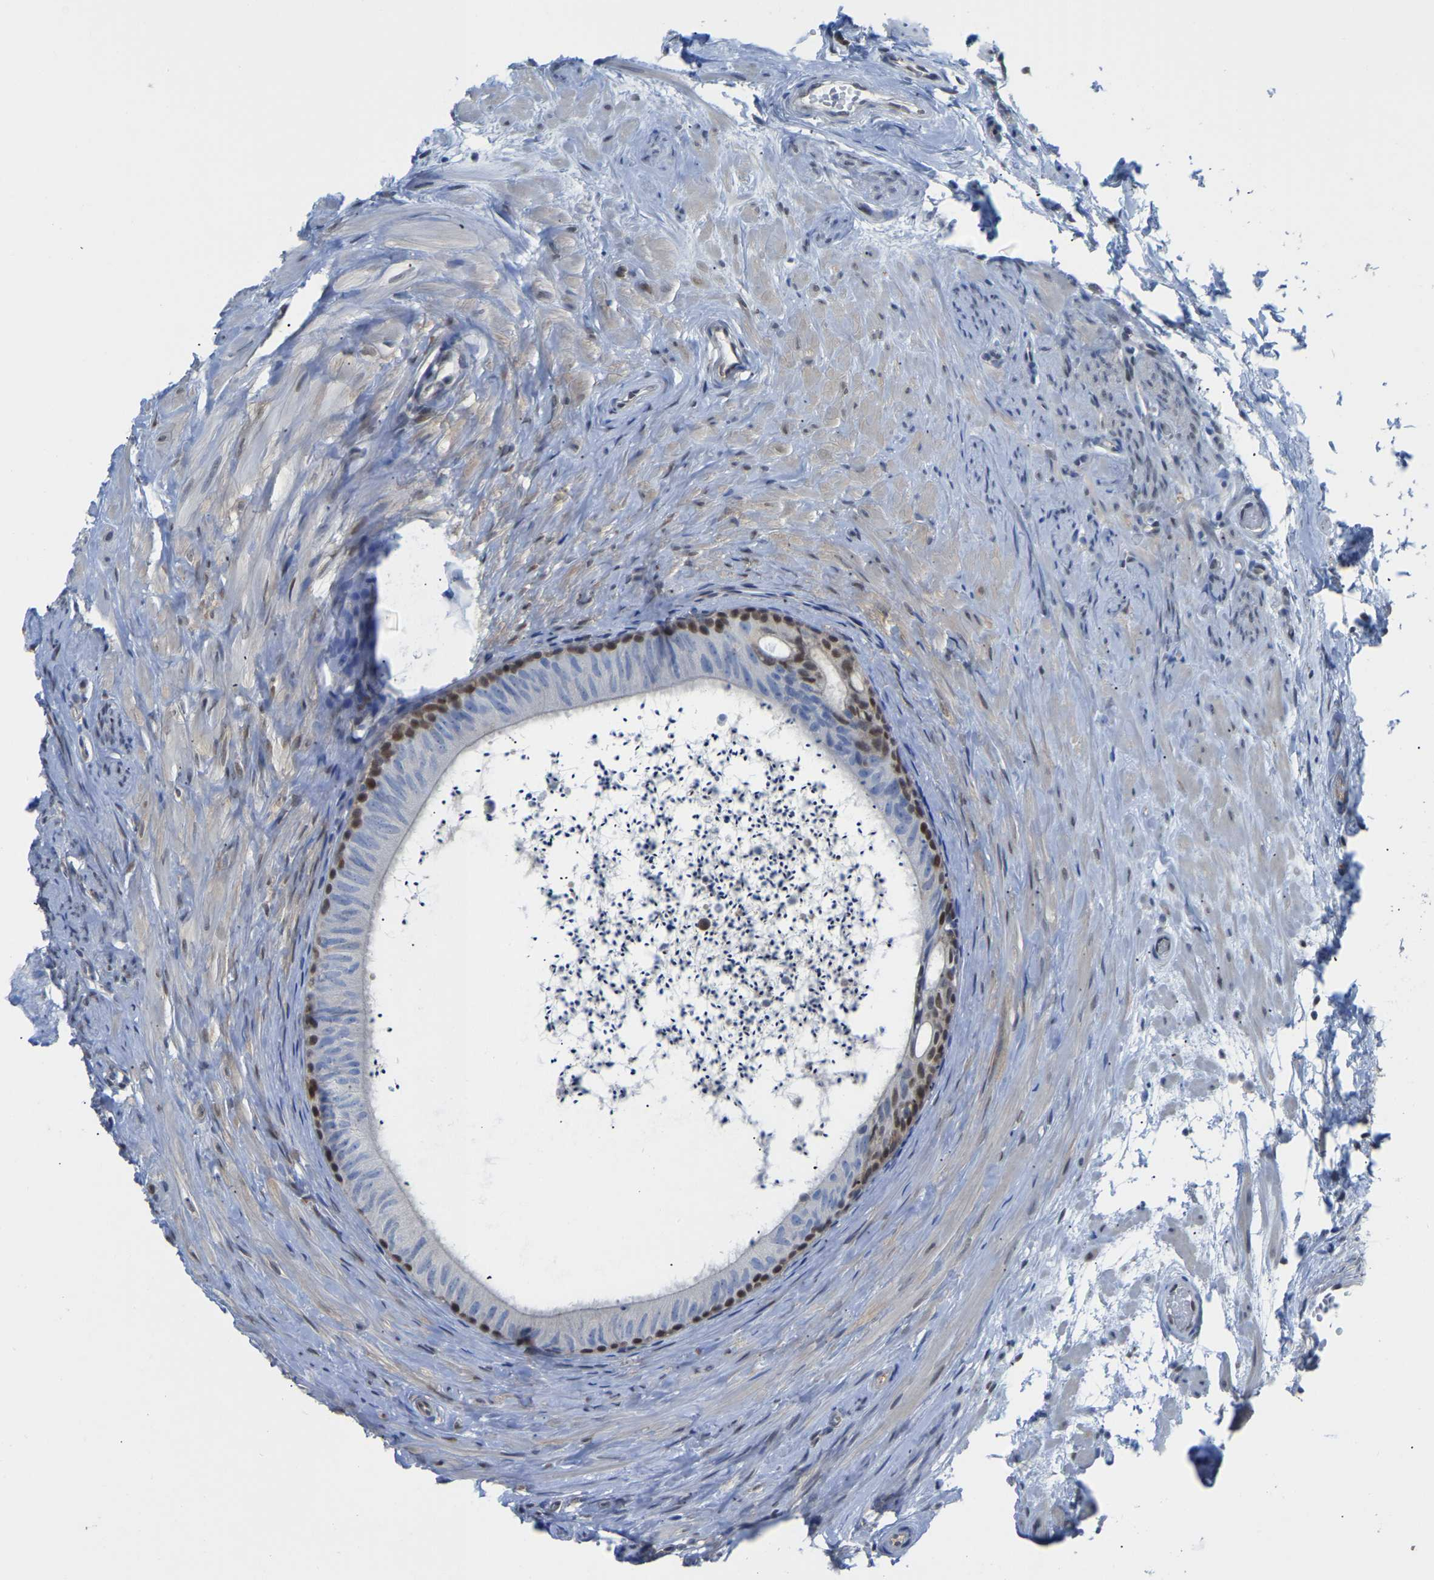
{"staining": {"intensity": "strong", "quantity": "<25%", "location": "cytoplasmic/membranous,nuclear"}, "tissue": "epididymis", "cell_type": "Glandular cells", "image_type": "normal", "snomed": [{"axis": "morphology", "description": "Normal tissue, NOS"}, {"axis": "topography", "description": "Epididymis"}], "caption": "Approximately <25% of glandular cells in unremarkable epididymis demonstrate strong cytoplasmic/membranous,nuclear protein expression as visualized by brown immunohistochemical staining.", "gene": "KLRG2", "patient": {"sex": "male", "age": 56}}